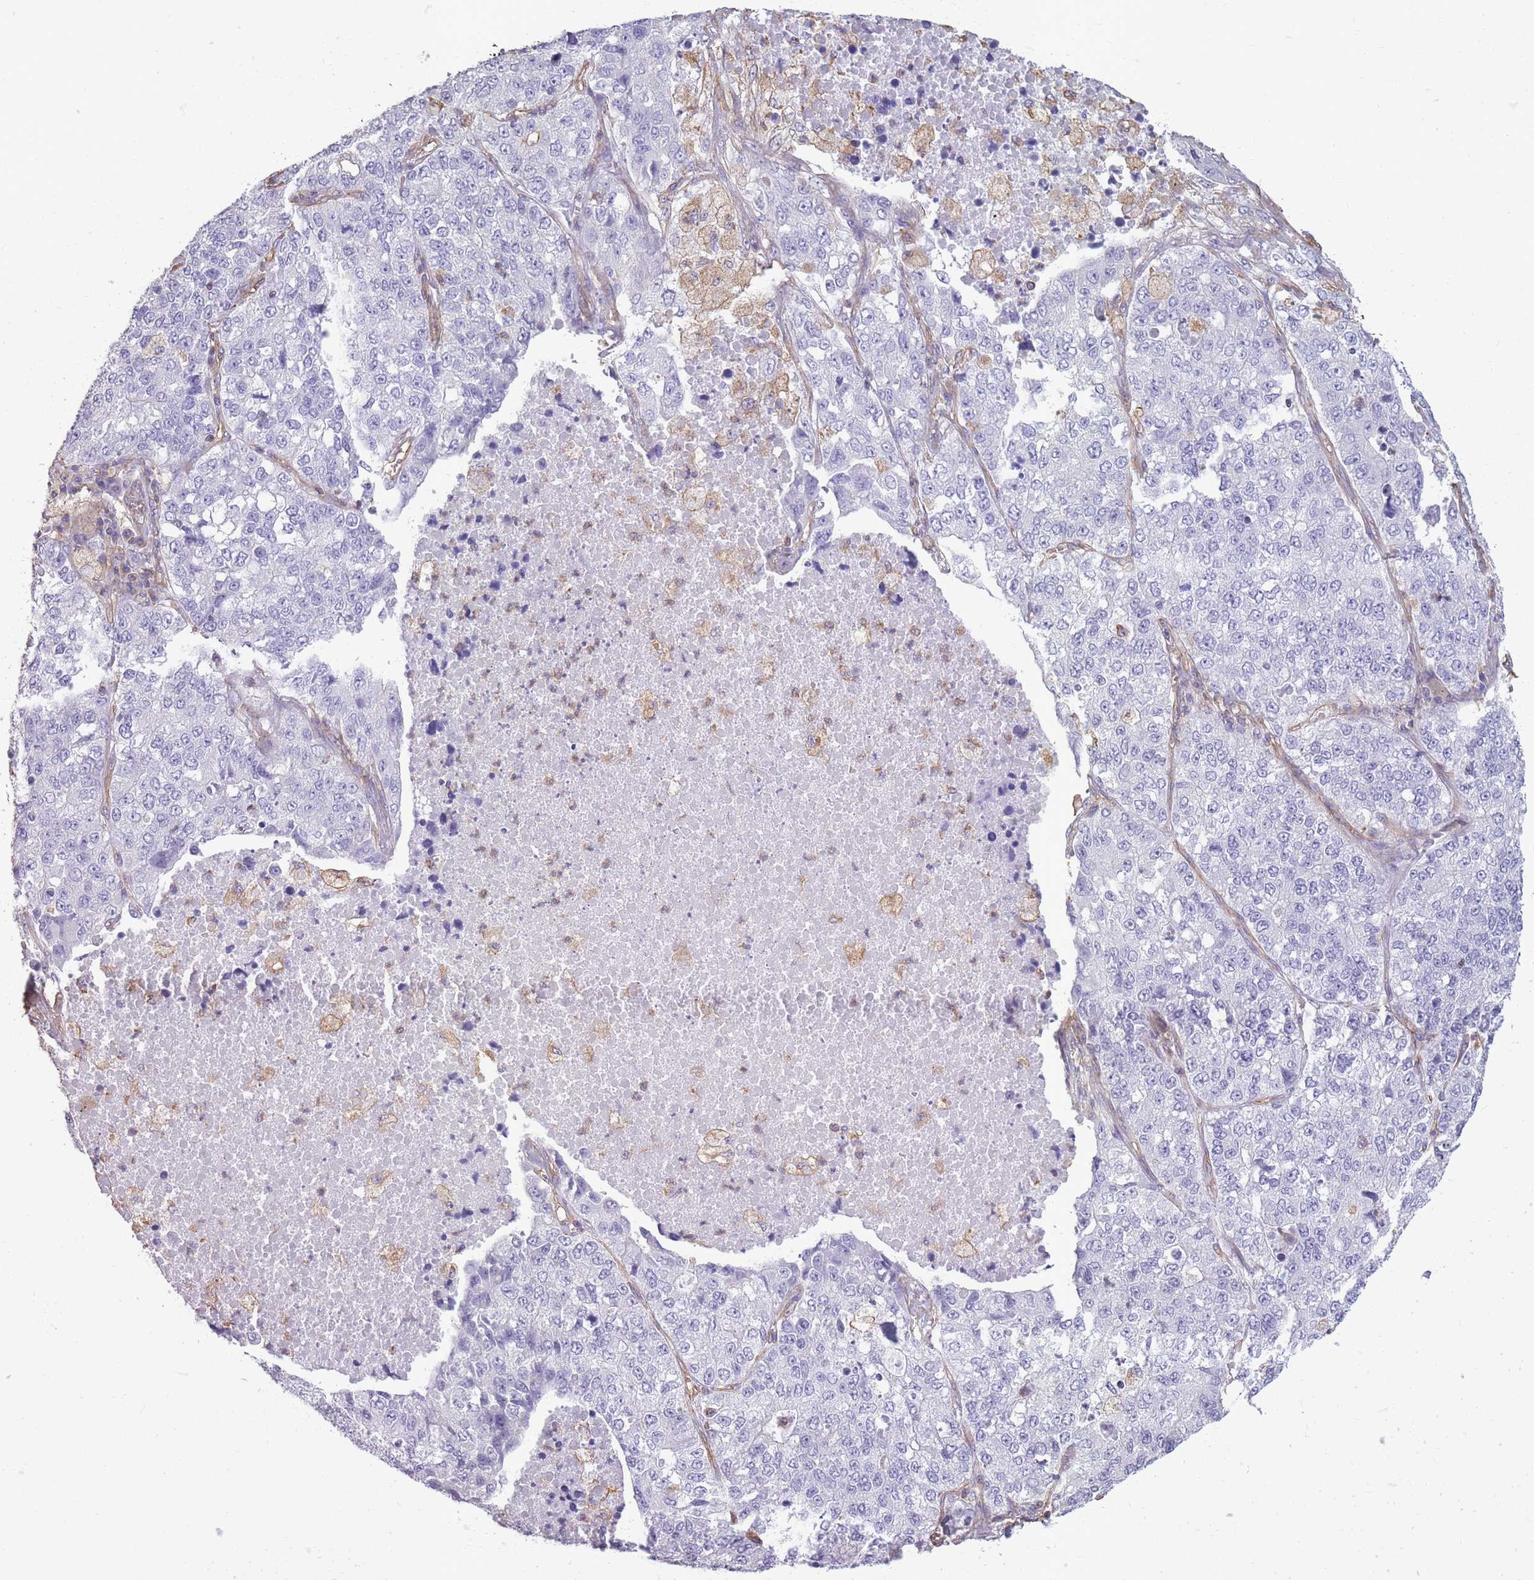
{"staining": {"intensity": "negative", "quantity": "none", "location": "none"}, "tissue": "lung cancer", "cell_type": "Tumor cells", "image_type": "cancer", "snomed": [{"axis": "morphology", "description": "Adenocarcinoma, NOS"}, {"axis": "topography", "description": "Lung"}], "caption": "IHC image of neoplastic tissue: lung cancer stained with DAB (3,3'-diaminobenzidine) reveals no significant protein expression in tumor cells.", "gene": "ADD1", "patient": {"sex": "male", "age": 49}}